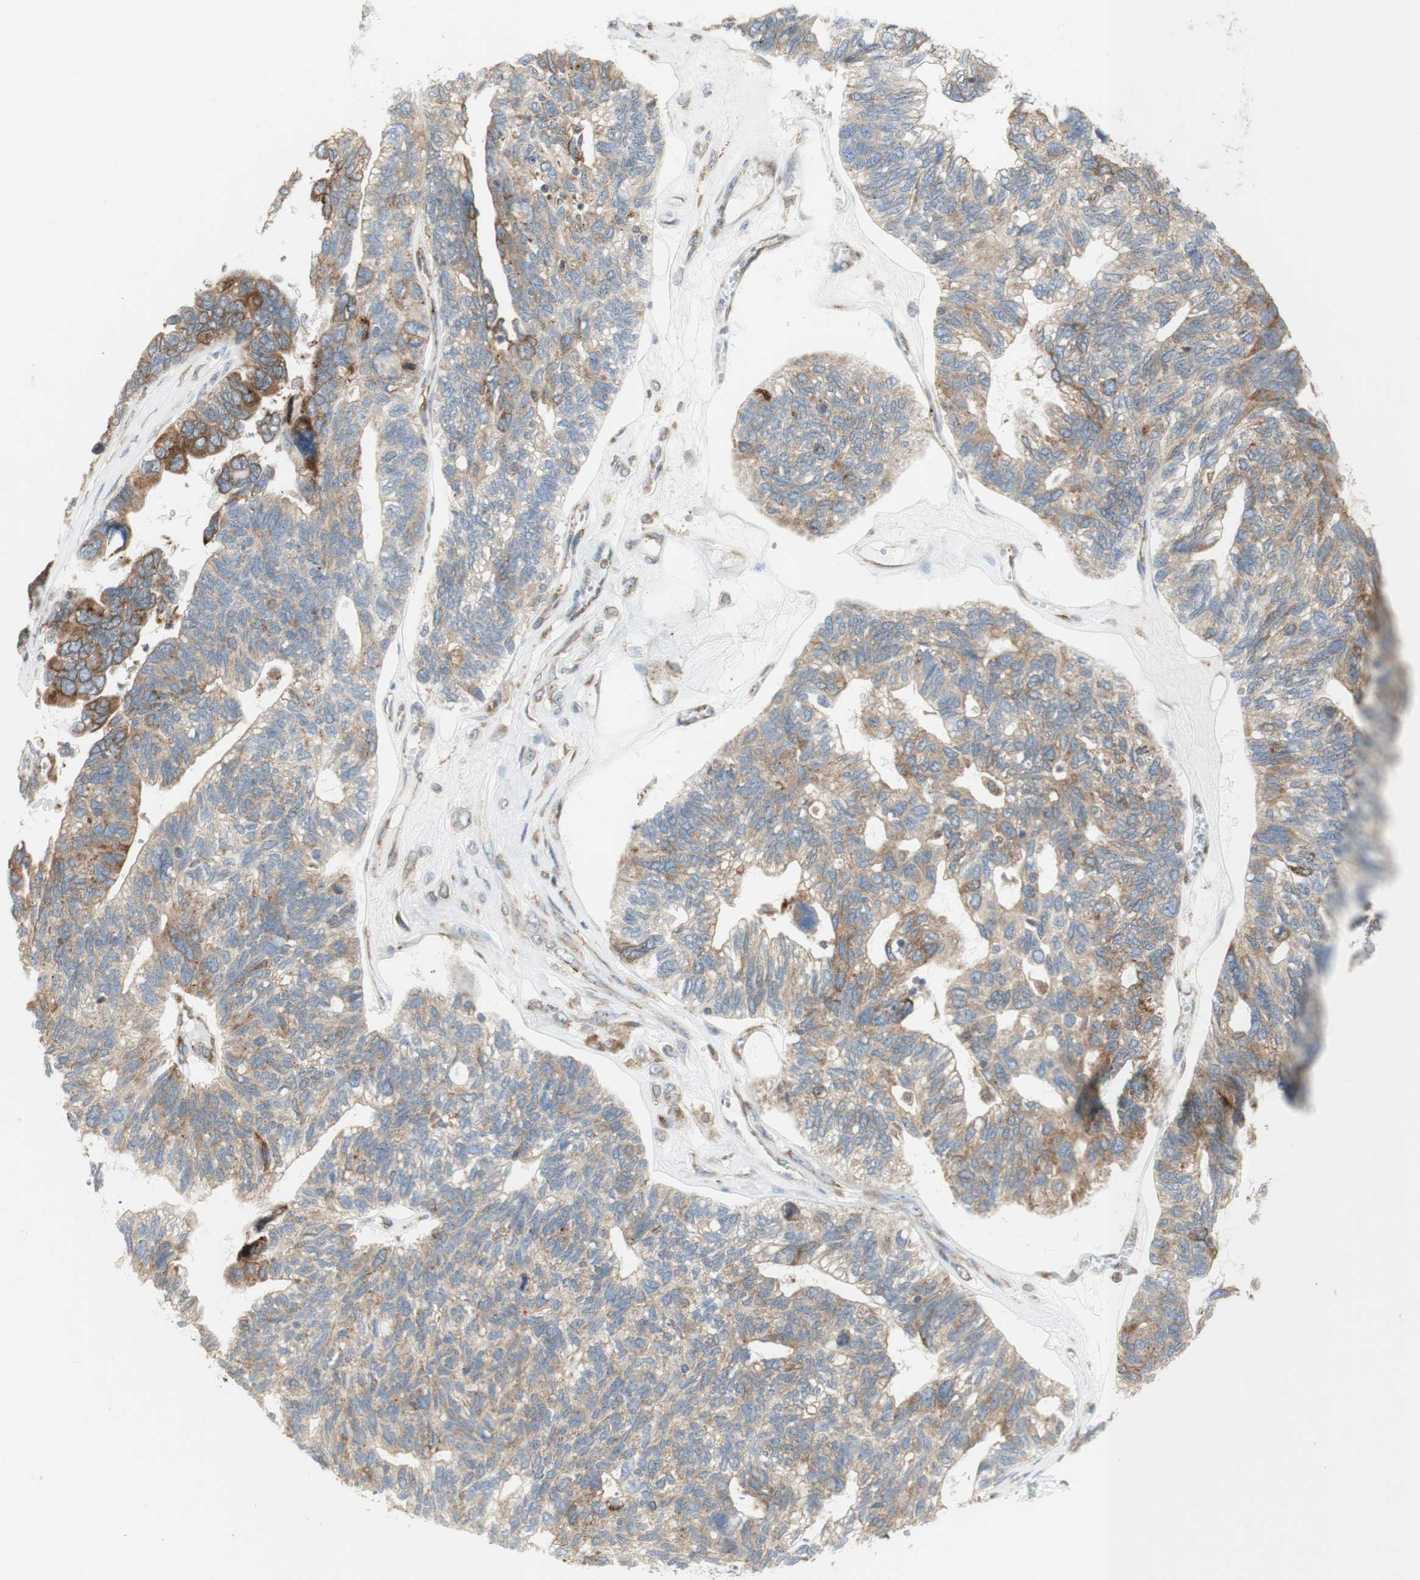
{"staining": {"intensity": "moderate", "quantity": ">75%", "location": "cytoplasmic/membranous"}, "tissue": "ovarian cancer", "cell_type": "Tumor cells", "image_type": "cancer", "snomed": [{"axis": "morphology", "description": "Cystadenocarcinoma, serous, NOS"}, {"axis": "topography", "description": "Ovary"}], "caption": "A brown stain highlights moderate cytoplasmic/membranous staining of a protein in ovarian cancer tumor cells.", "gene": "MANF", "patient": {"sex": "female", "age": 79}}